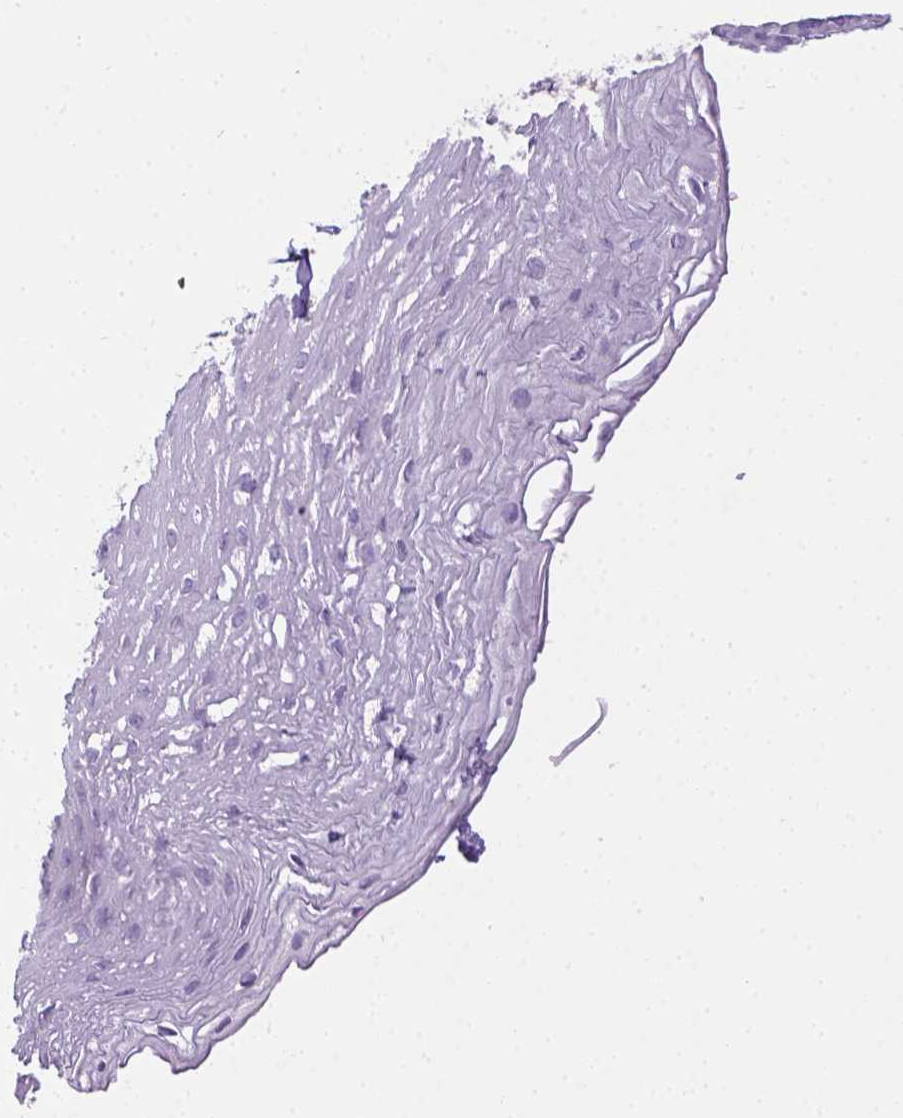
{"staining": {"intensity": "negative", "quantity": "none", "location": "none"}, "tissue": "esophagus", "cell_type": "Squamous epithelial cells", "image_type": "normal", "snomed": [{"axis": "morphology", "description": "Normal tissue, NOS"}, {"axis": "topography", "description": "Esophagus"}], "caption": "This is a micrograph of immunohistochemistry (IHC) staining of unremarkable esophagus, which shows no expression in squamous epithelial cells.", "gene": "CD3E", "patient": {"sex": "female", "age": 81}}